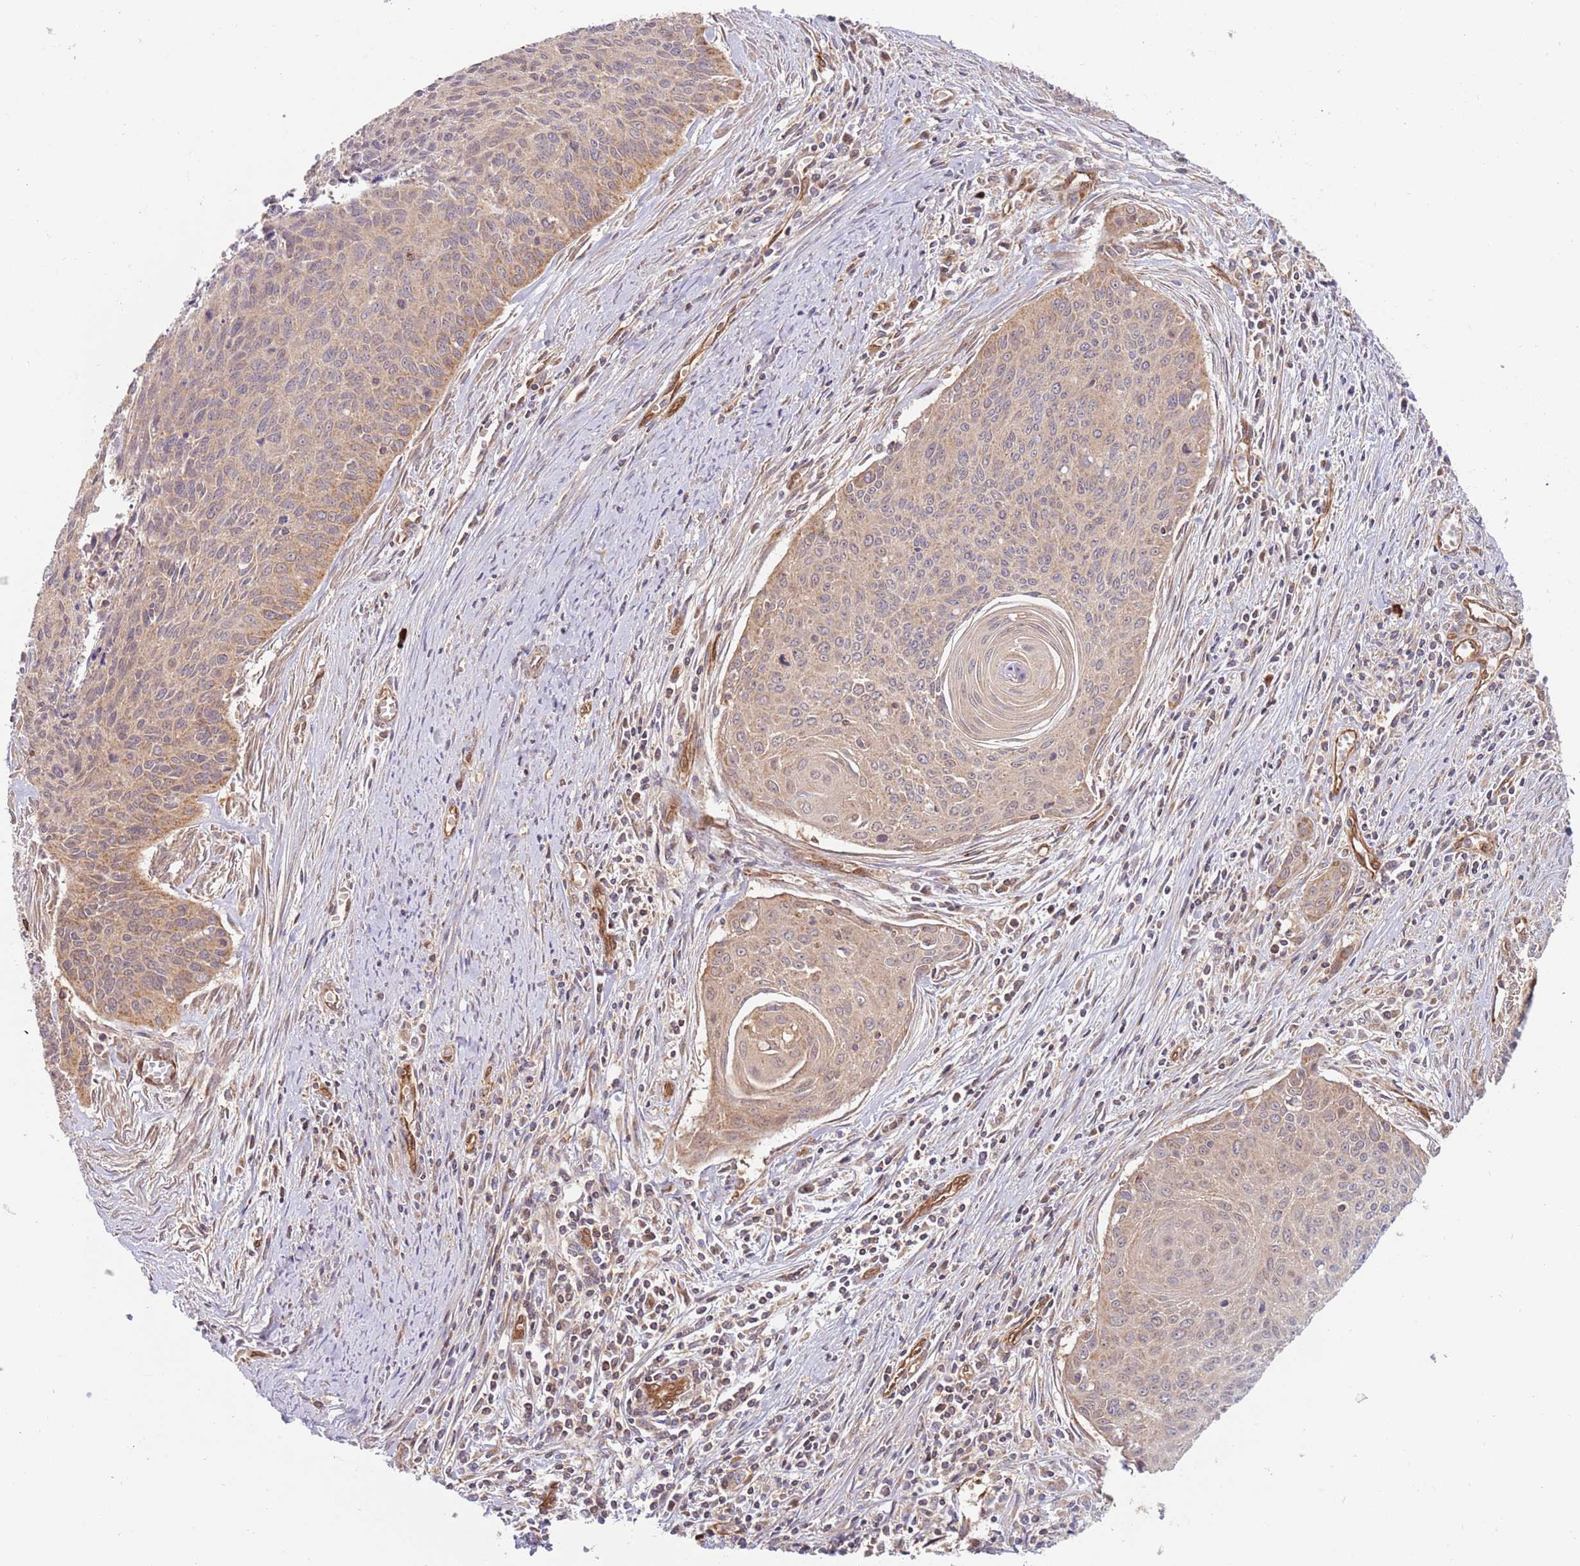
{"staining": {"intensity": "moderate", "quantity": "25%-75%", "location": "cytoplasmic/membranous"}, "tissue": "cervical cancer", "cell_type": "Tumor cells", "image_type": "cancer", "snomed": [{"axis": "morphology", "description": "Squamous cell carcinoma, NOS"}, {"axis": "topography", "description": "Cervix"}], "caption": "Tumor cells demonstrate medium levels of moderate cytoplasmic/membranous positivity in about 25%-75% of cells in human cervical cancer.", "gene": "GUK1", "patient": {"sex": "female", "age": 55}}